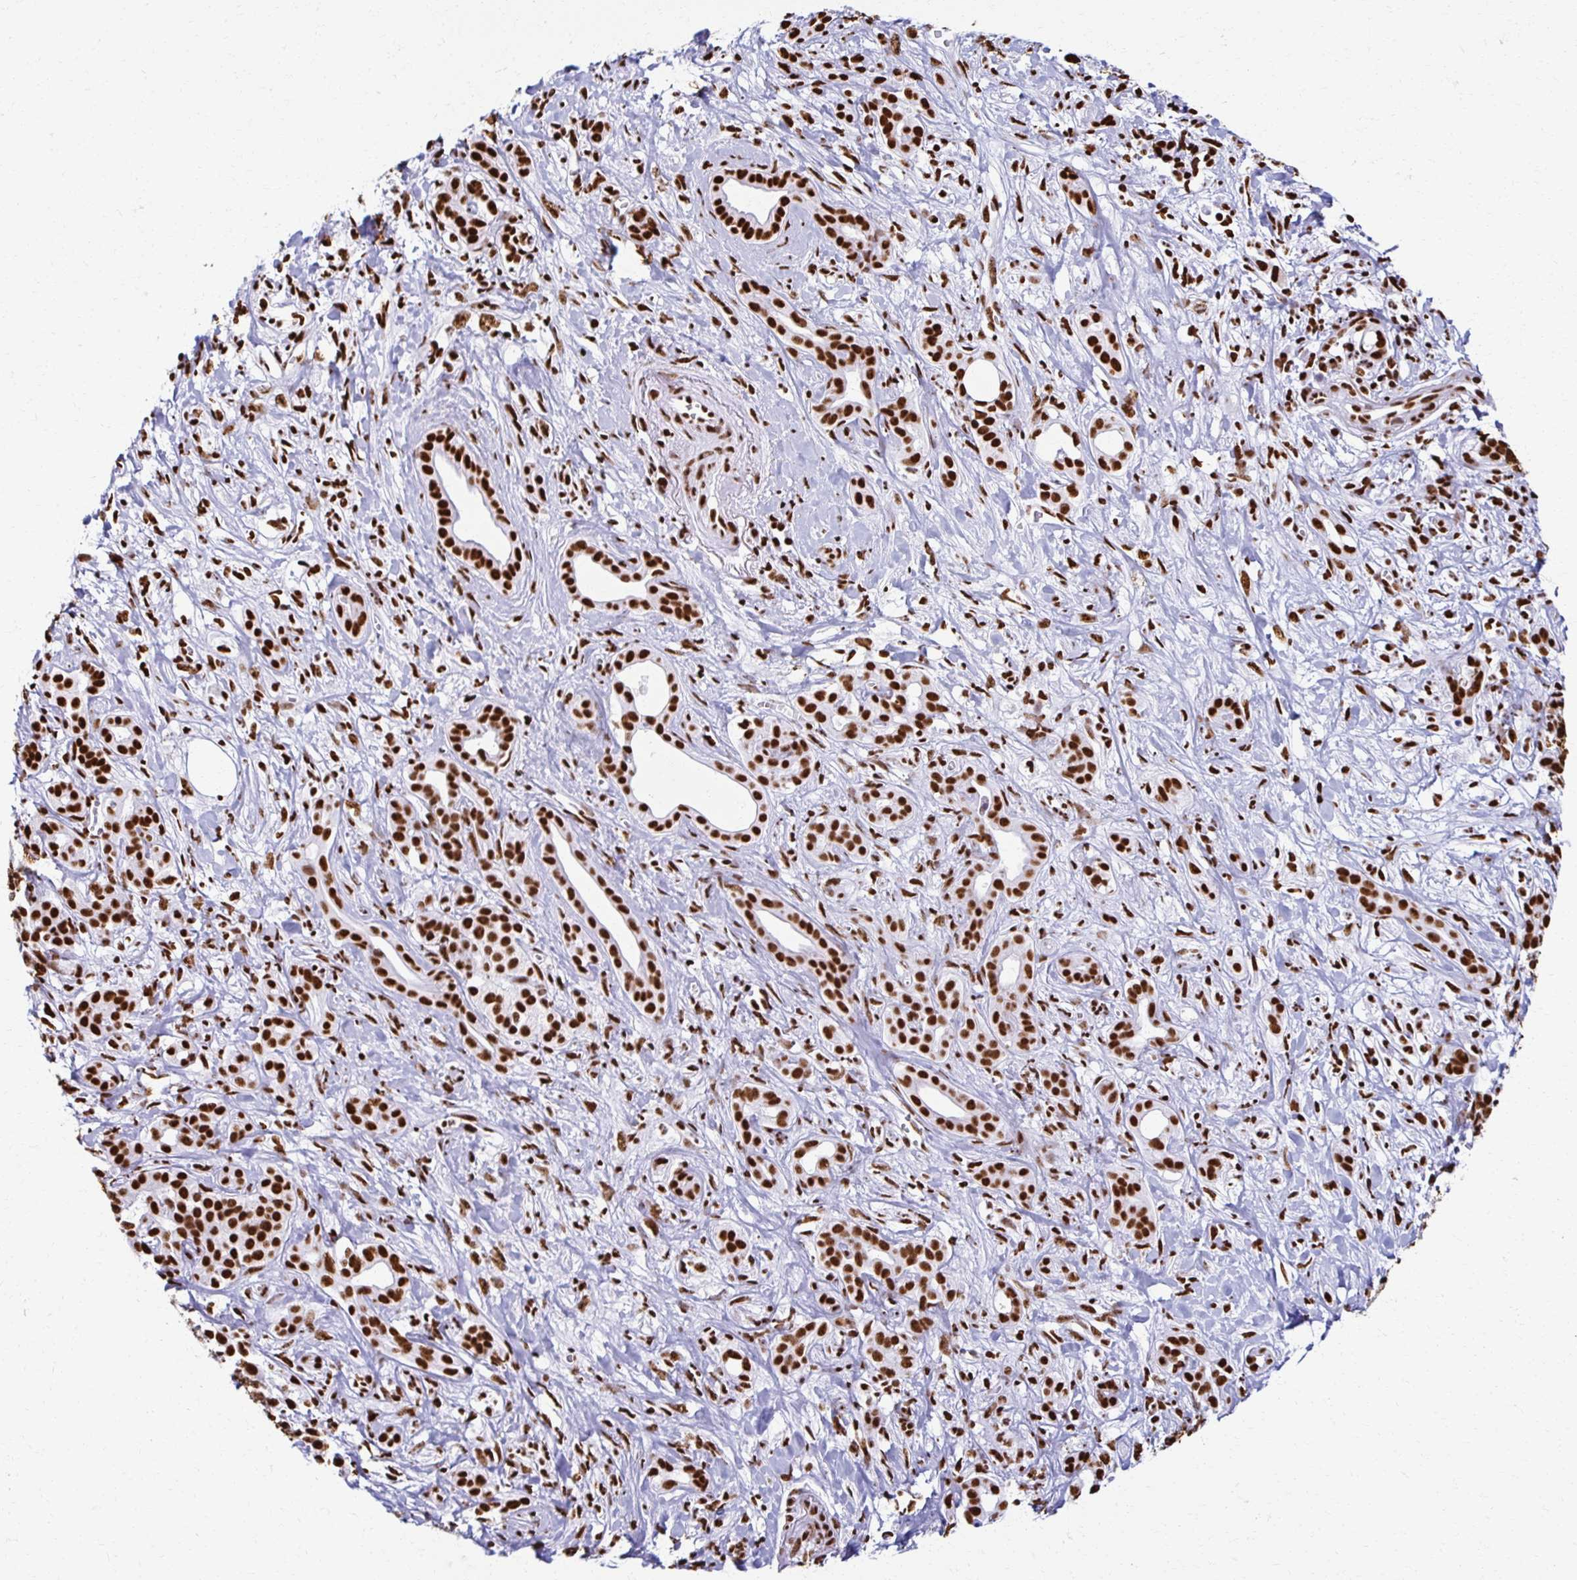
{"staining": {"intensity": "strong", "quantity": ">75%", "location": "nuclear"}, "tissue": "pancreatic cancer", "cell_type": "Tumor cells", "image_type": "cancer", "snomed": [{"axis": "morphology", "description": "Adenocarcinoma, NOS"}, {"axis": "topography", "description": "Pancreas"}], "caption": "Immunohistochemistry (DAB (3,3'-diaminobenzidine)) staining of pancreatic cancer exhibits strong nuclear protein staining in approximately >75% of tumor cells.", "gene": "NONO", "patient": {"sex": "male", "age": 61}}